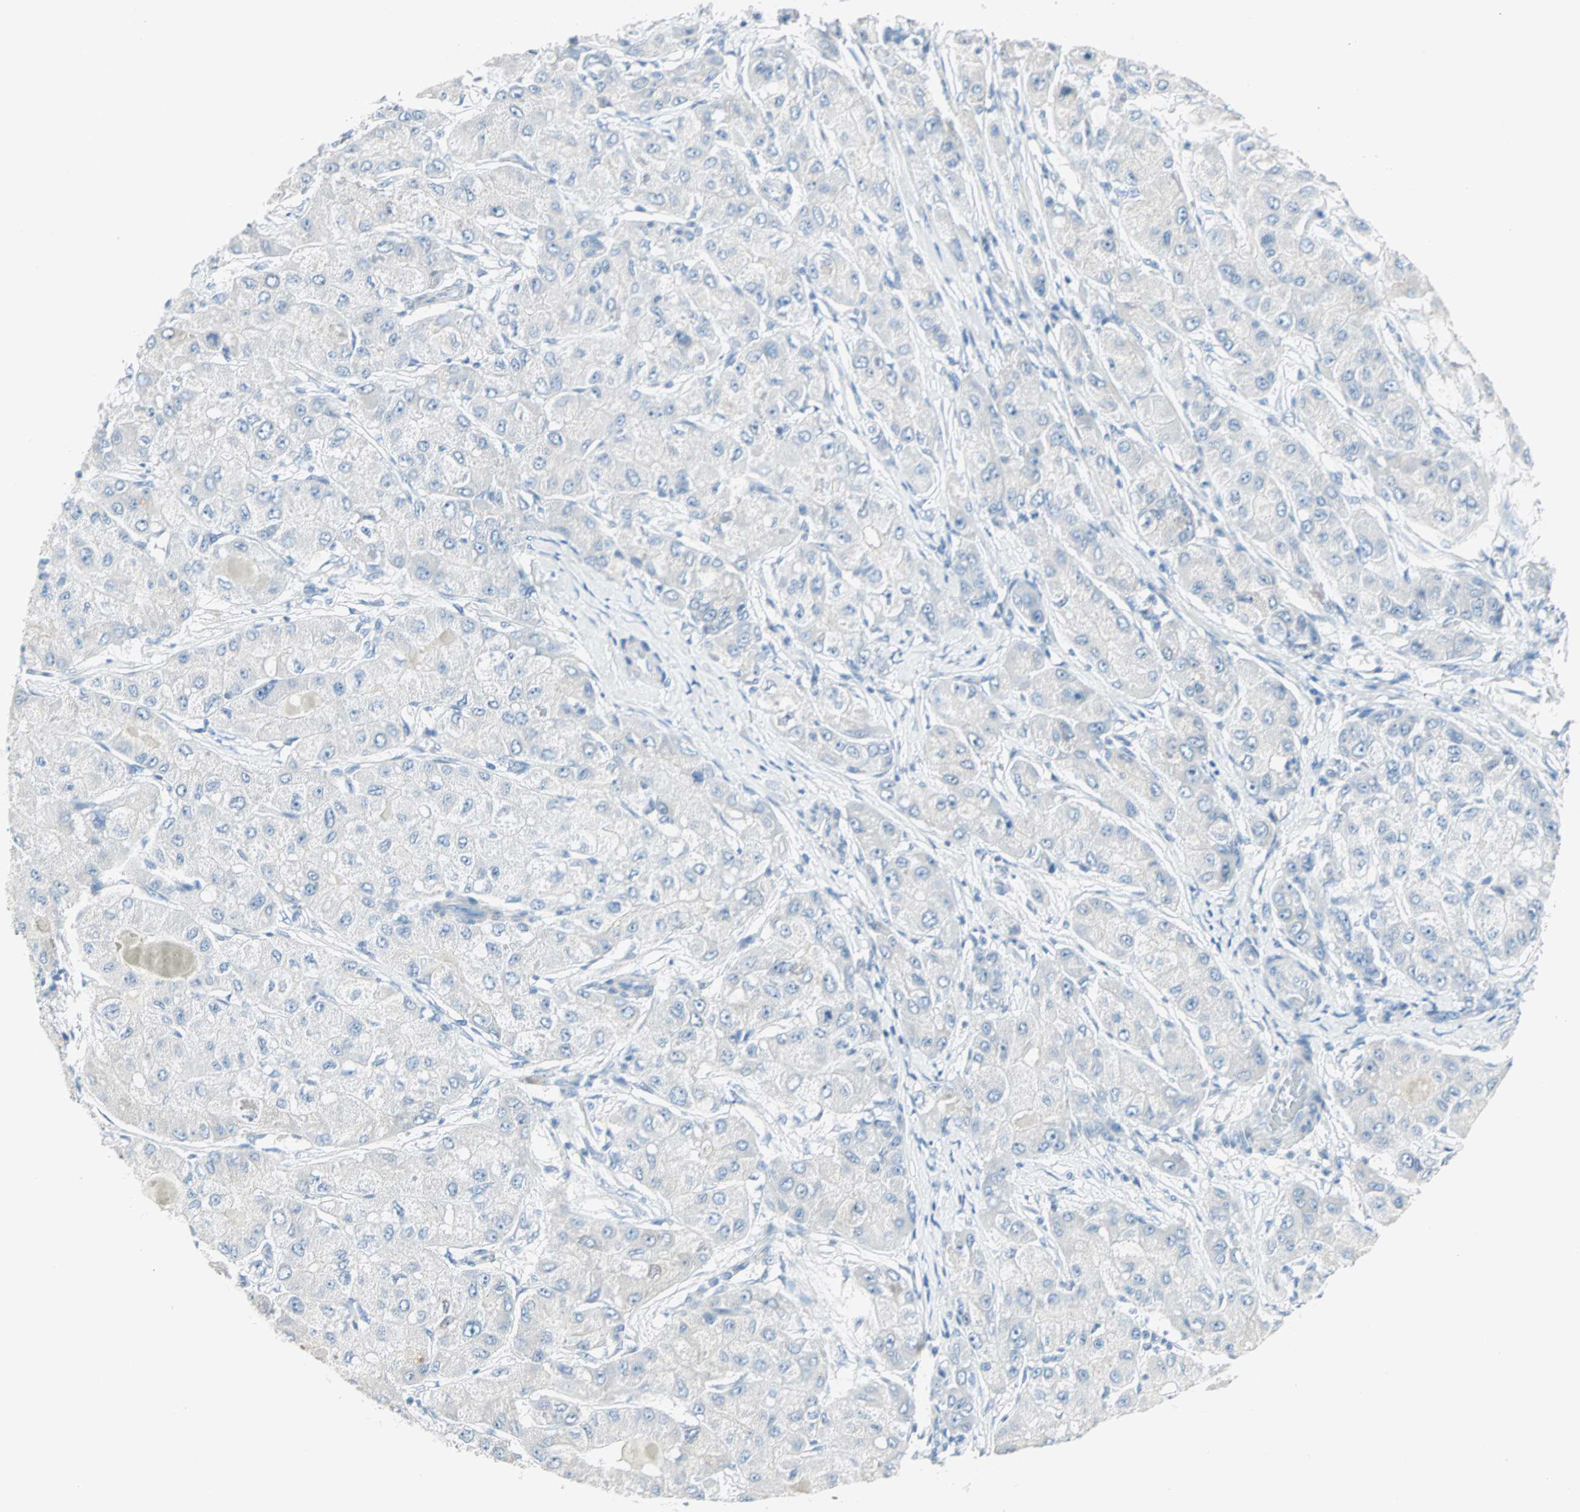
{"staining": {"intensity": "negative", "quantity": "none", "location": "none"}, "tissue": "liver cancer", "cell_type": "Tumor cells", "image_type": "cancer", "snomed": [{"axis": "morphology", "description": "Carcinoma, Hepatocellular, NOS"}, {"axis": "topography", "description": "Liver"}], "caption": "This is a photomicrograph of immunohistochemistry (IHC) staining of liver cancer, which shows no positivity in tumor cells.", "gene": "SULT1C2", "patient": {"sex": "male", "age": 80}}